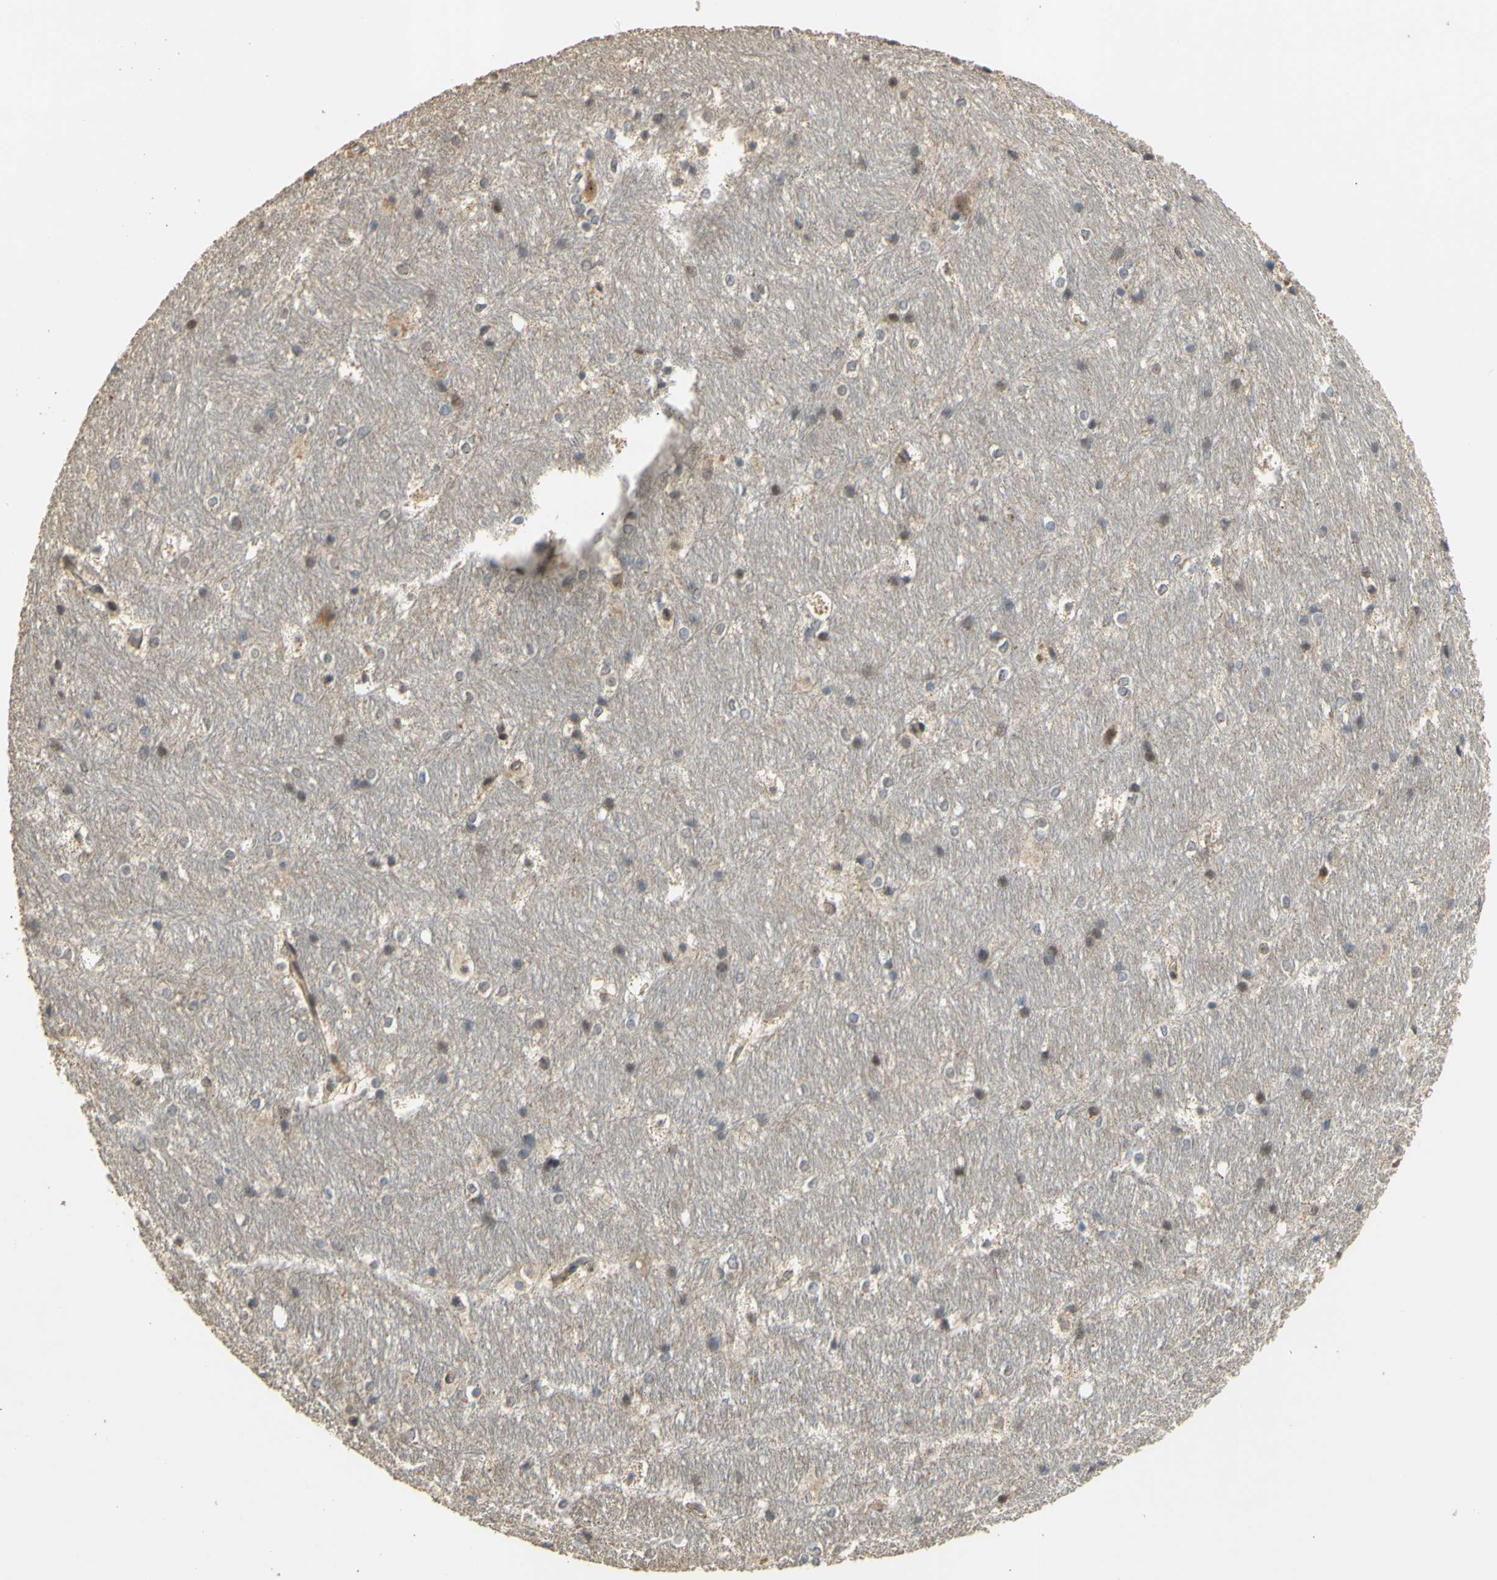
{"staining": {"intensity": "negative", "quantity": "none", "location": "none"}, "tissue": "hippocampus", "cell_type": "Glial cells", "image_type": "normal", "snomed": [{"axis": "morphology", "description": "Normal tissue, NOS"}, {"axis": "topography", "description": "Hippocampus"}], "caption": "Glial cells are negative for protein expression in normal human hippocampus. (Brightfield microscopy of DAB (3,3'-diaminobenzidine) IHC at high magnification).", "gene": "GTF2E2", "patient": {"sex": "female", "age": 19}}